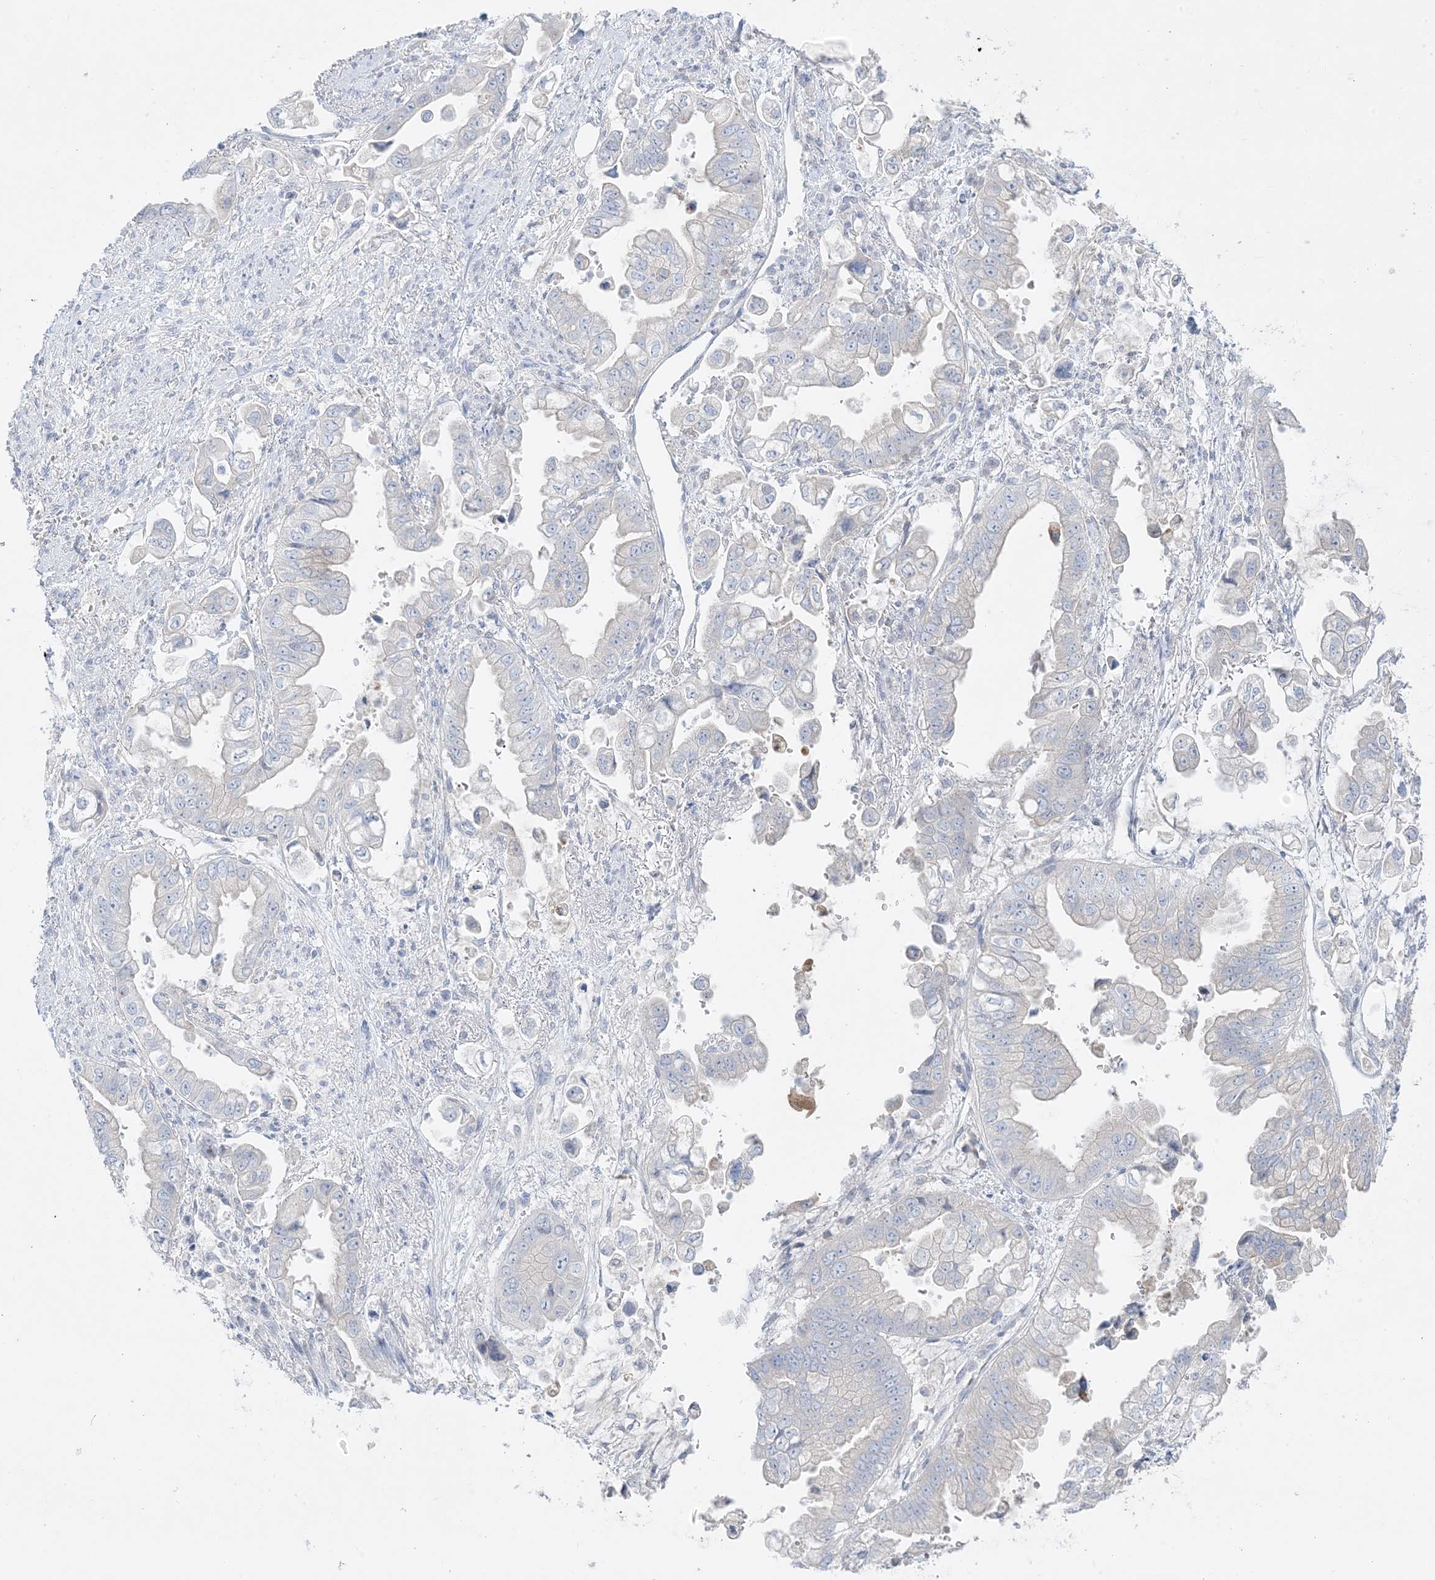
{"staining": {"intensity": "negative", "quantity": "none", "location": "none"}, "tissue": "stomach cancer", "cell_type": "Tumor cells", "image_type": "cancer", "snomed": [{"axis": "morphology", "description": "Adenocarcinoma, NOS"}, {"axis": "topography", "description": "Stomach"}], "caption": "Tumor cells show no significant positivity in stomach cancer.", "gene": "FAM184A", "patient": {"sex": "male", "age": 62}}